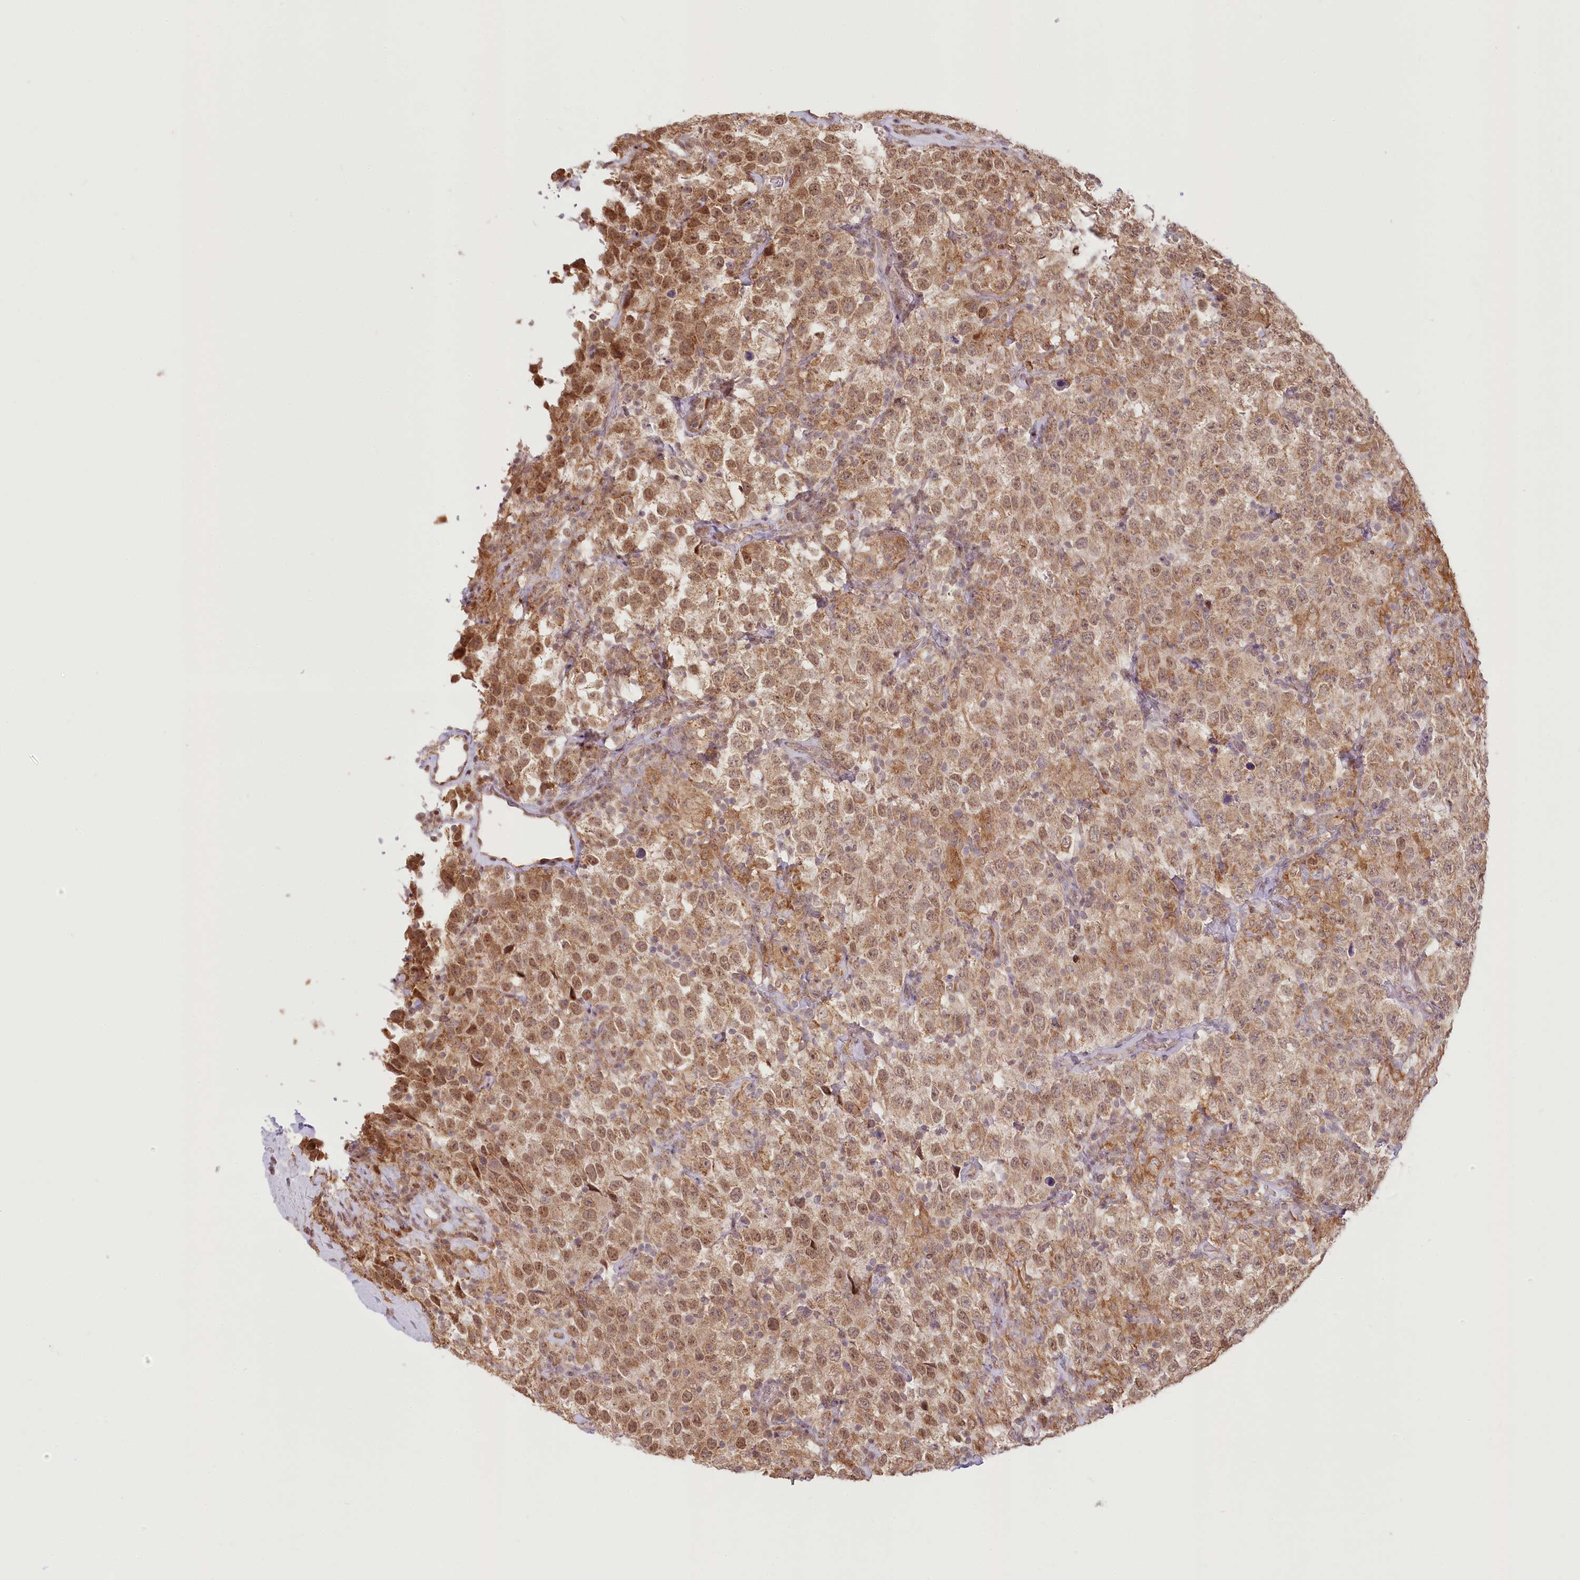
{"staining": {"intensity": "moderate", "quantity": ">75%", "location": "cytoplasmic/membranous,nuclear"}, "tissue": "testis cancer", "cell_type": "Tumor cells", "image_type": "cancer", "snomed": [{"axis": "morphology", "description": "Seminoma, NOS"}, {"axis": "topography", "description": "Testis"}], "caption": "Immunohistochemical staining of human testis cancer (seminoma) demonstrates medium levels of moderate cytoplasmic/membranous and nuclear staining in approximately >75% of tumor cells.", "gene": "PYURF", "patient": {"sex": "male", "age": 41}}